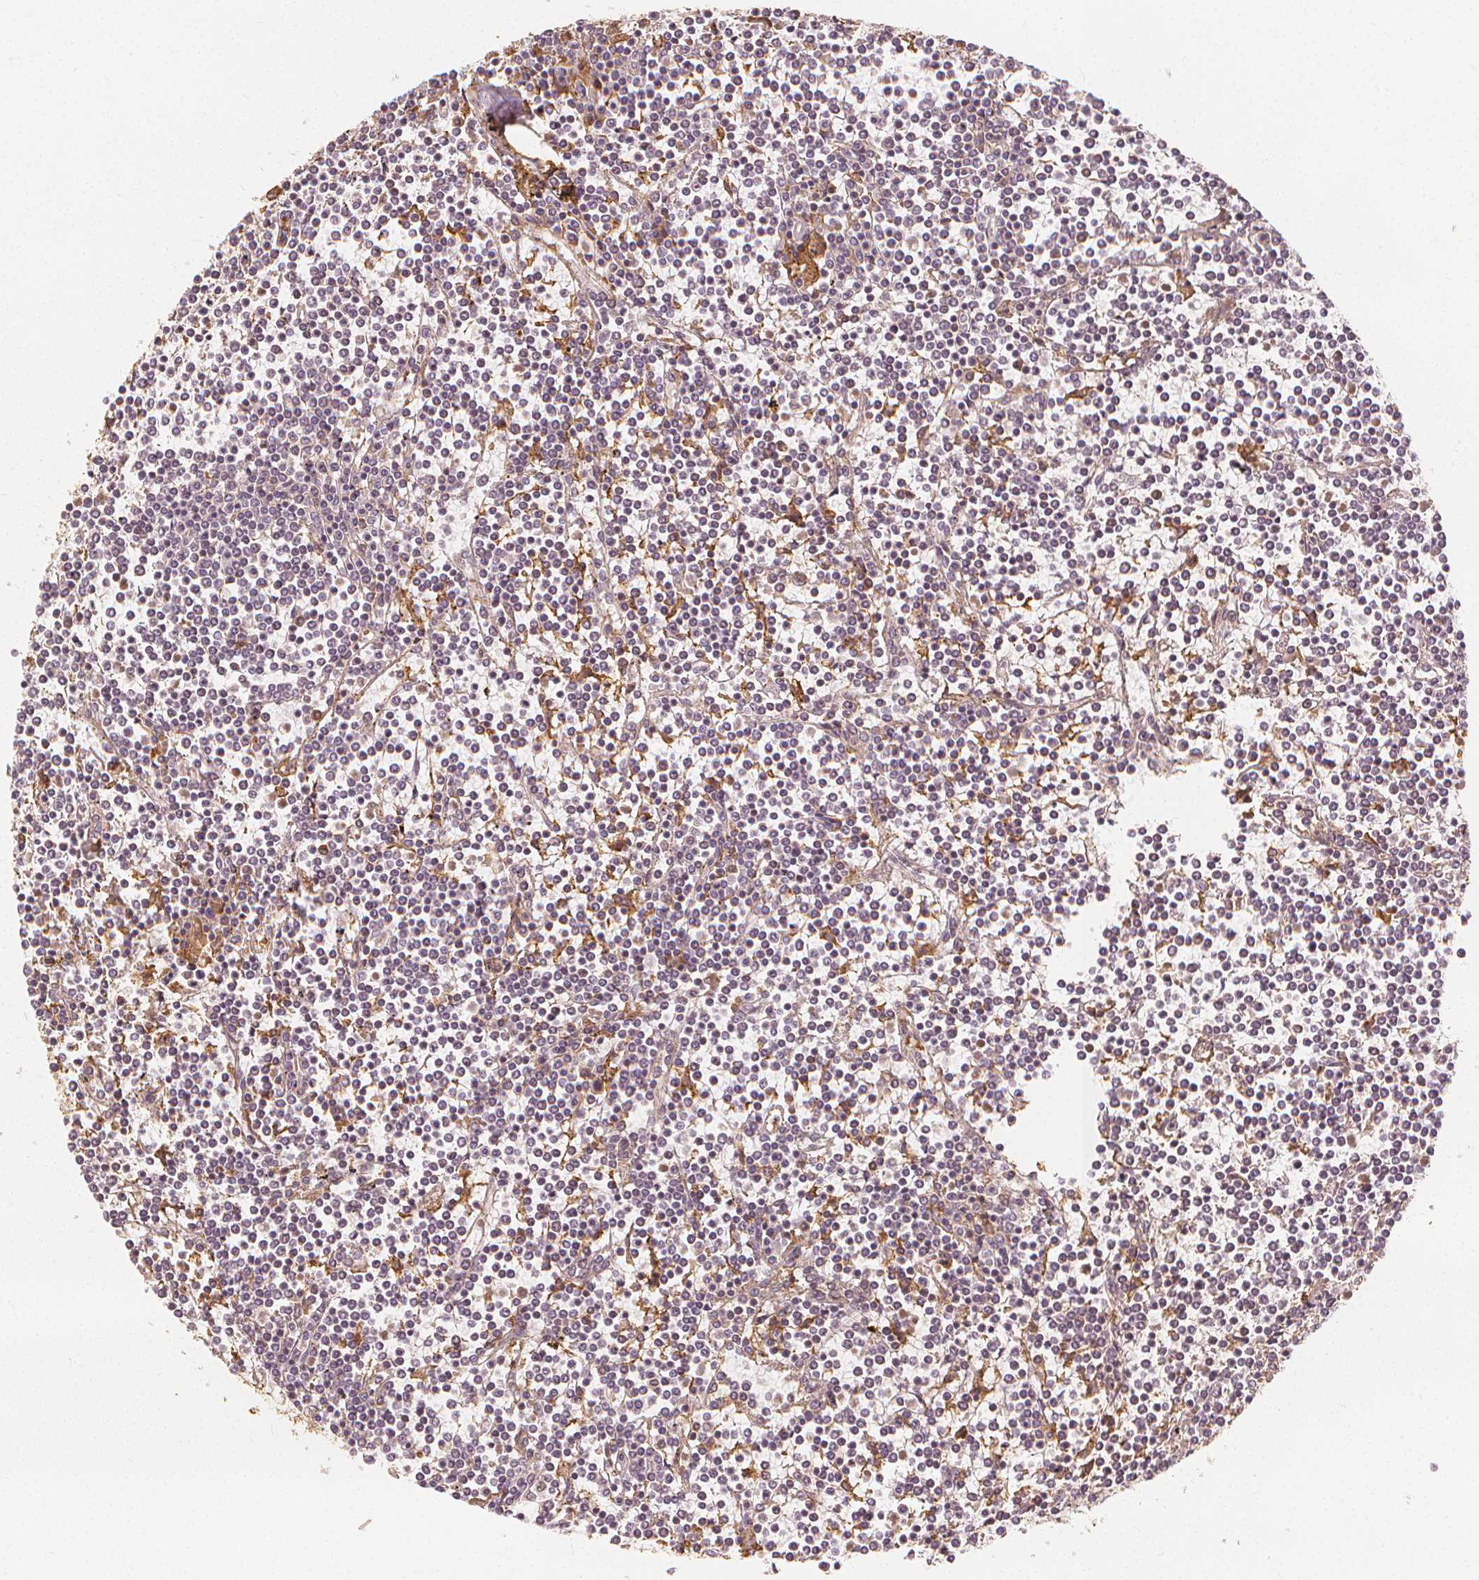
{"staining": {"intensity": "negative", "quantity": "none", "location": "none"}, "tissue": "lymphoma", "cell_type": "Tumor cells", "image_type": "cancer", "snomed": [{"axis": "morphology", "description": "Malignant lymphoma, non-Hodgkin's type, Low grade"}, {"axis": "topography", "description": "Spleen"}], "caption": "Immunohistochemical staining of human lymphoma displays no significant expression in tumor cells. (Brightfield microscopy of DAB IHC at high magnification).", "gene": "ARHGAP26", "patient": {"sex": "female", "age": 19}}